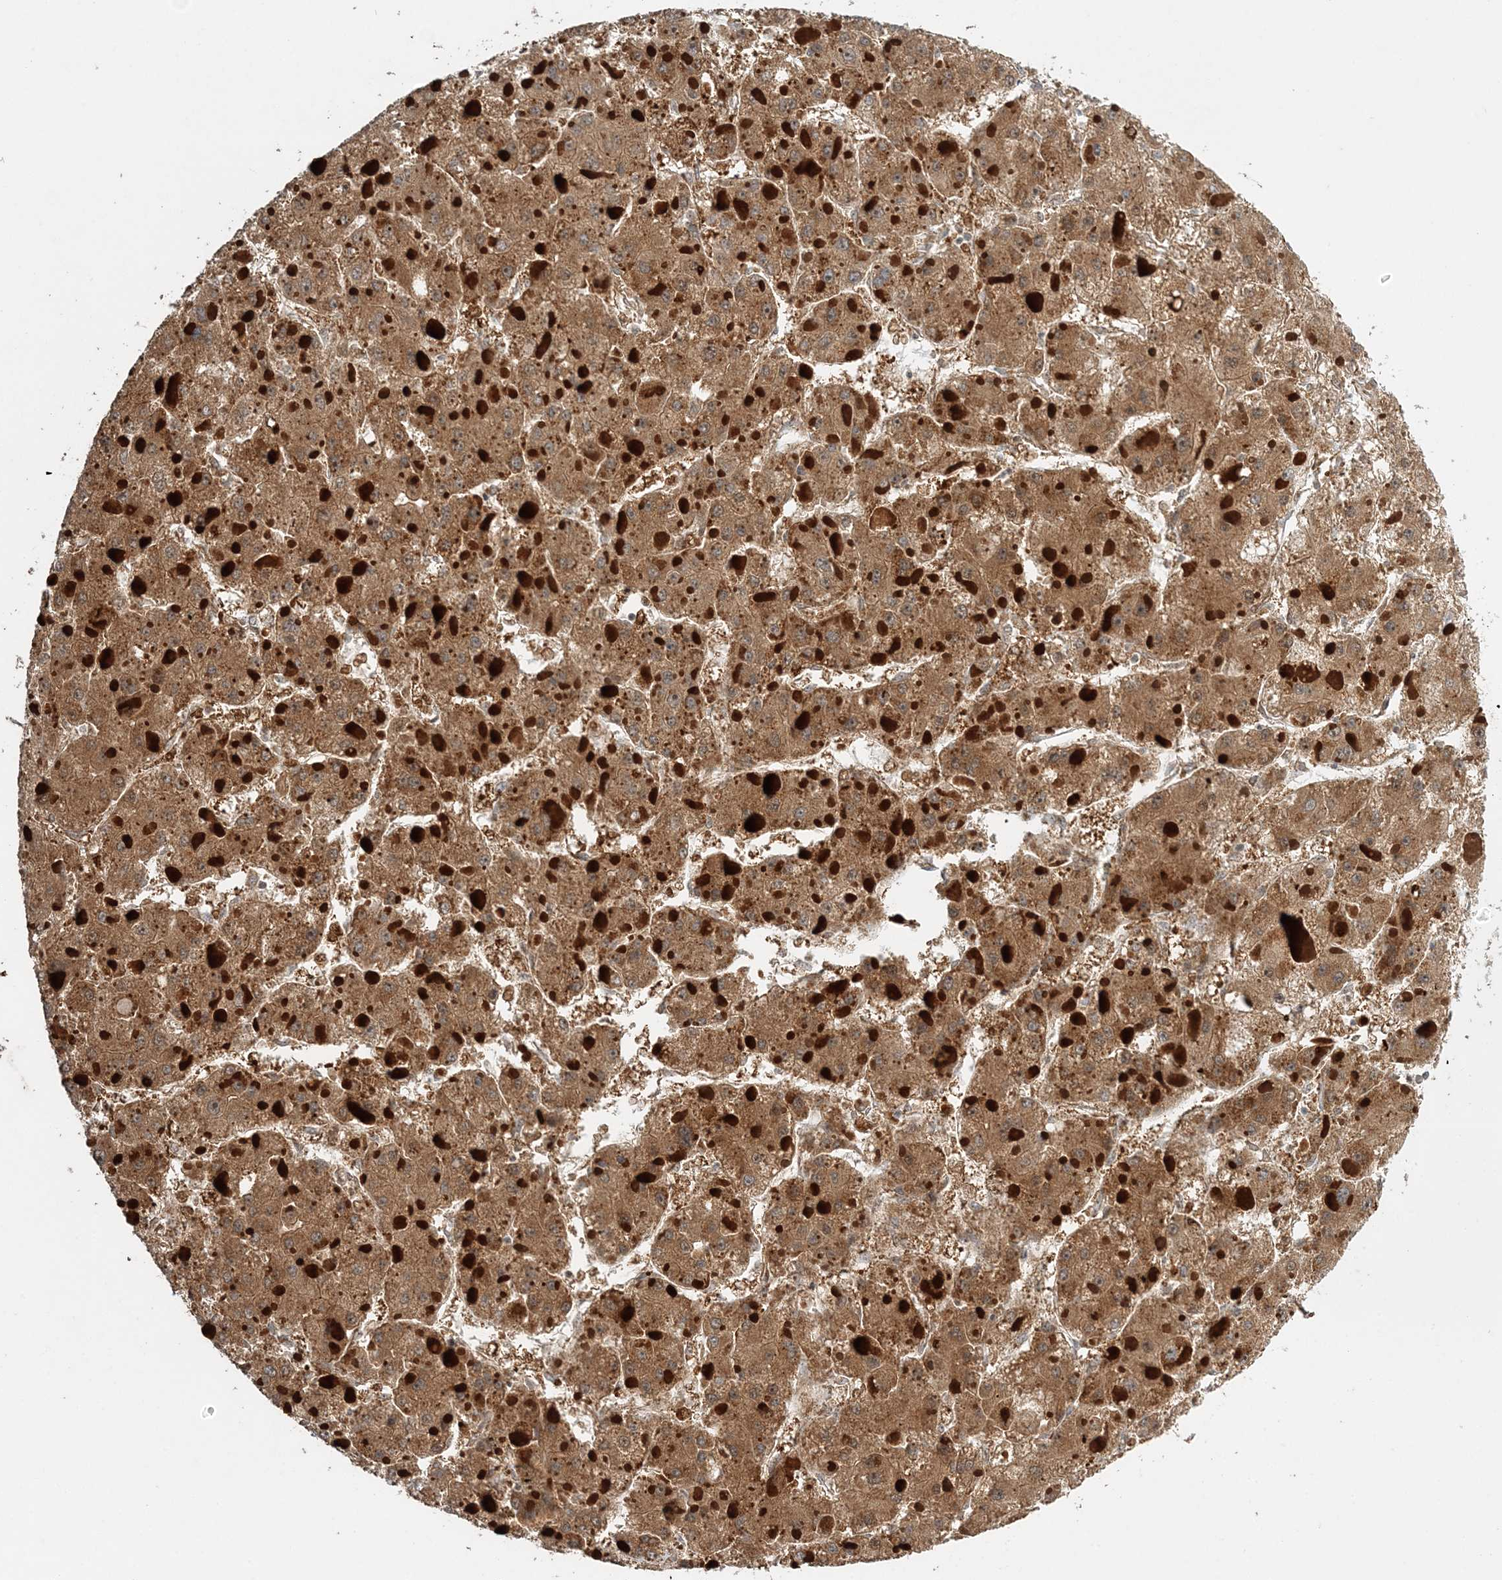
{"staining": {"intensity": "moderate", "quantity": ">75%", "location": "cytoplasmic/membranous"}, "tissue": "liver cancer", "cell_type": "Tumor cells", "image_type": "cancer", "snomed": [{"axis": "morphology", "description": "Carcinoma, Hepatocellular, NOS"}, {"axis": "topography", "description": "Liver"}], "caption": "Immunohistochemistry (IHC) (DAB (3,3'-diaminobenzidine)) staining of human hepatocellular carcinoma (liver) shows moderate cytoplasmic/membranous protein staining in about >75% of tumor cells.", "gene": "UBTD2", "patient": {"sex": "female", "age": 73}}